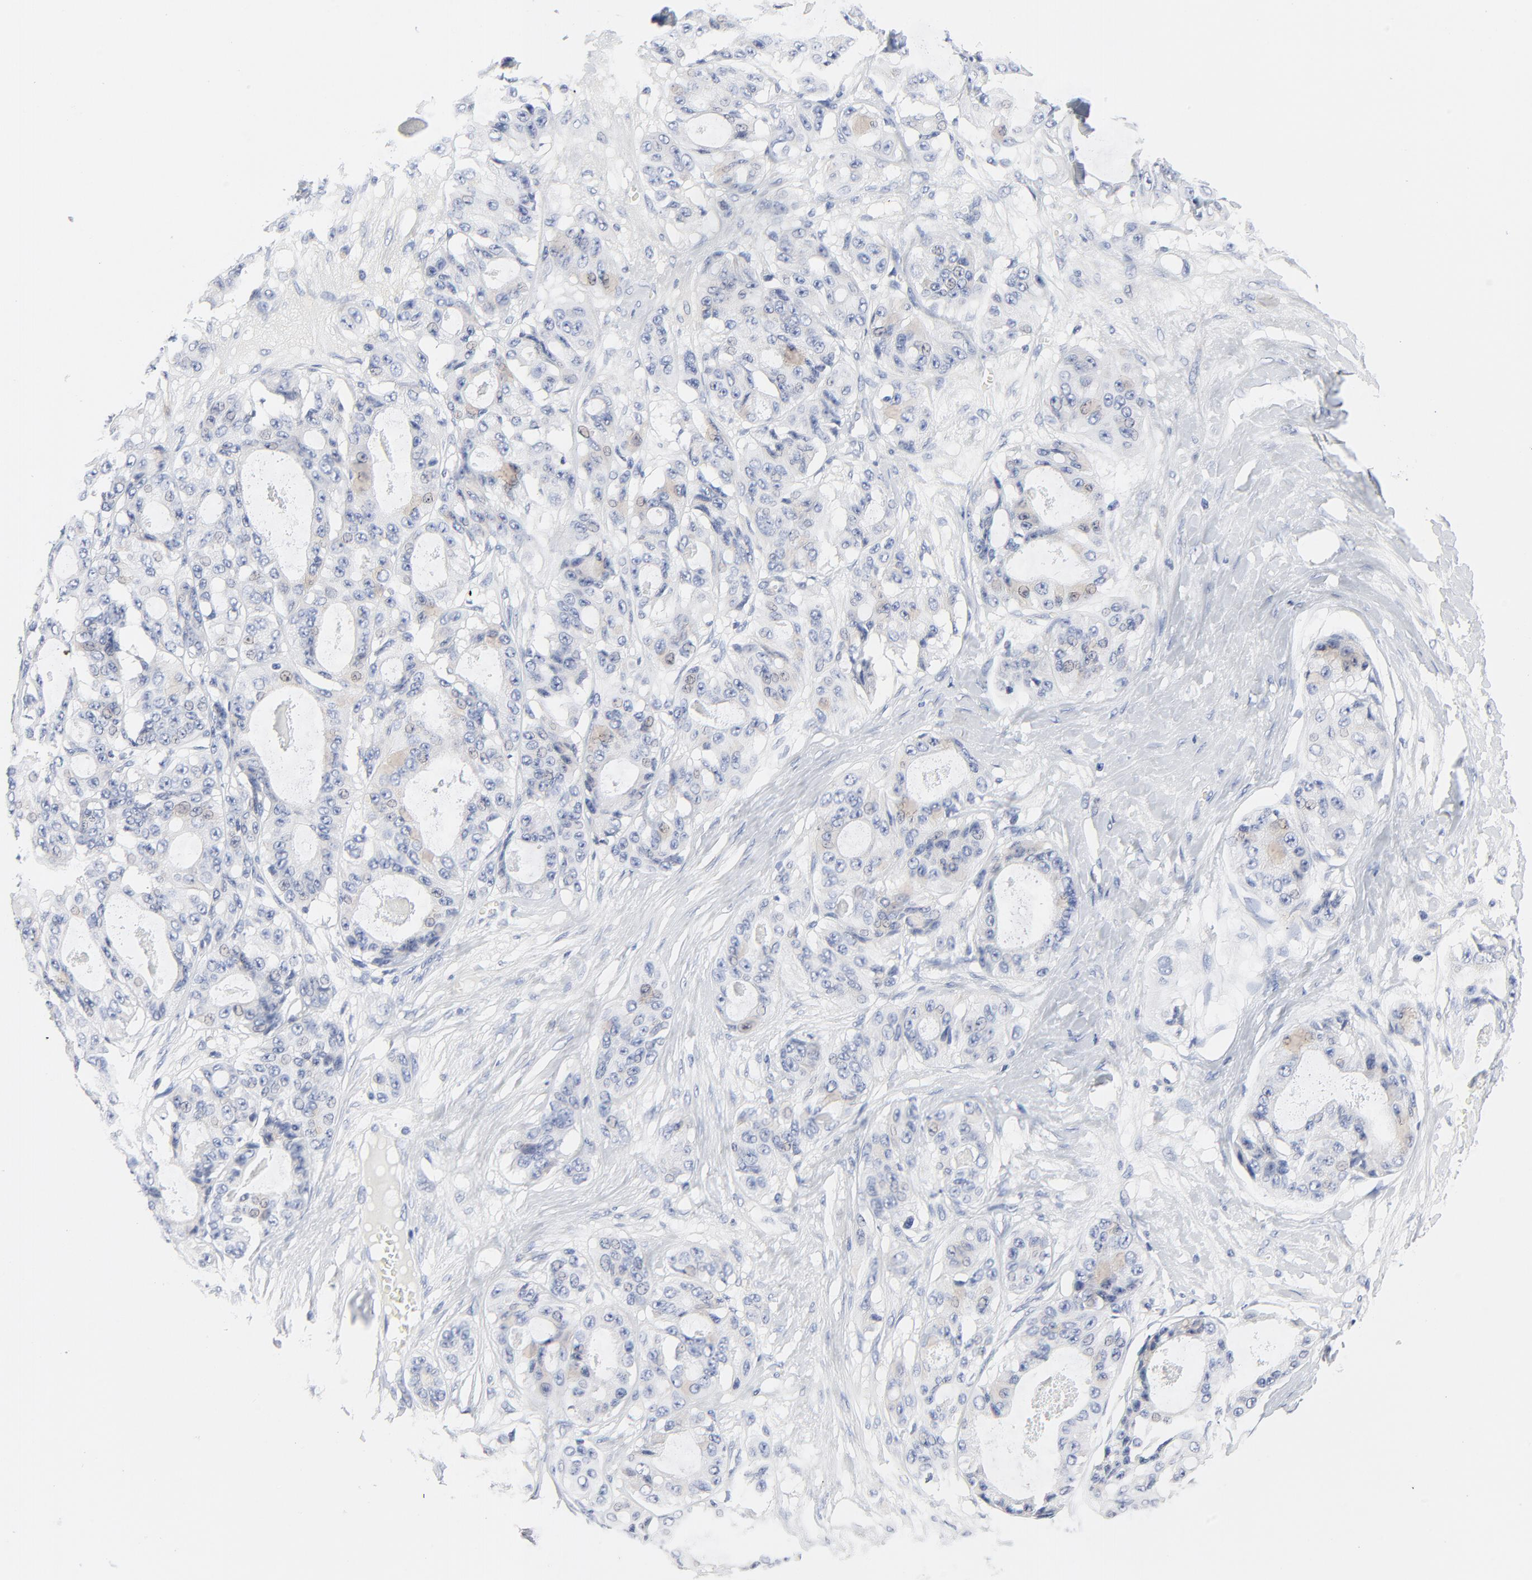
{"staining": {"intensity": "negative", "quantity": "none", "location": "none"}, "tissue": "ovarian cancer", "cell_type": "Tumor cells", "image_type": "cancer", "snomed": [{"axis": "morphology", "description": "Carcinoma, endometroid"}, {"axis": "topography", "description": "Ovary"}], "caption": "Photomicrograph shows no significant protein positivity in tumor cells of endometroid carcinoma (ovarian). Nuclei are stained in blue.", "gene": "FBXL5", "patient": {"sex": "female", "age": 61}}